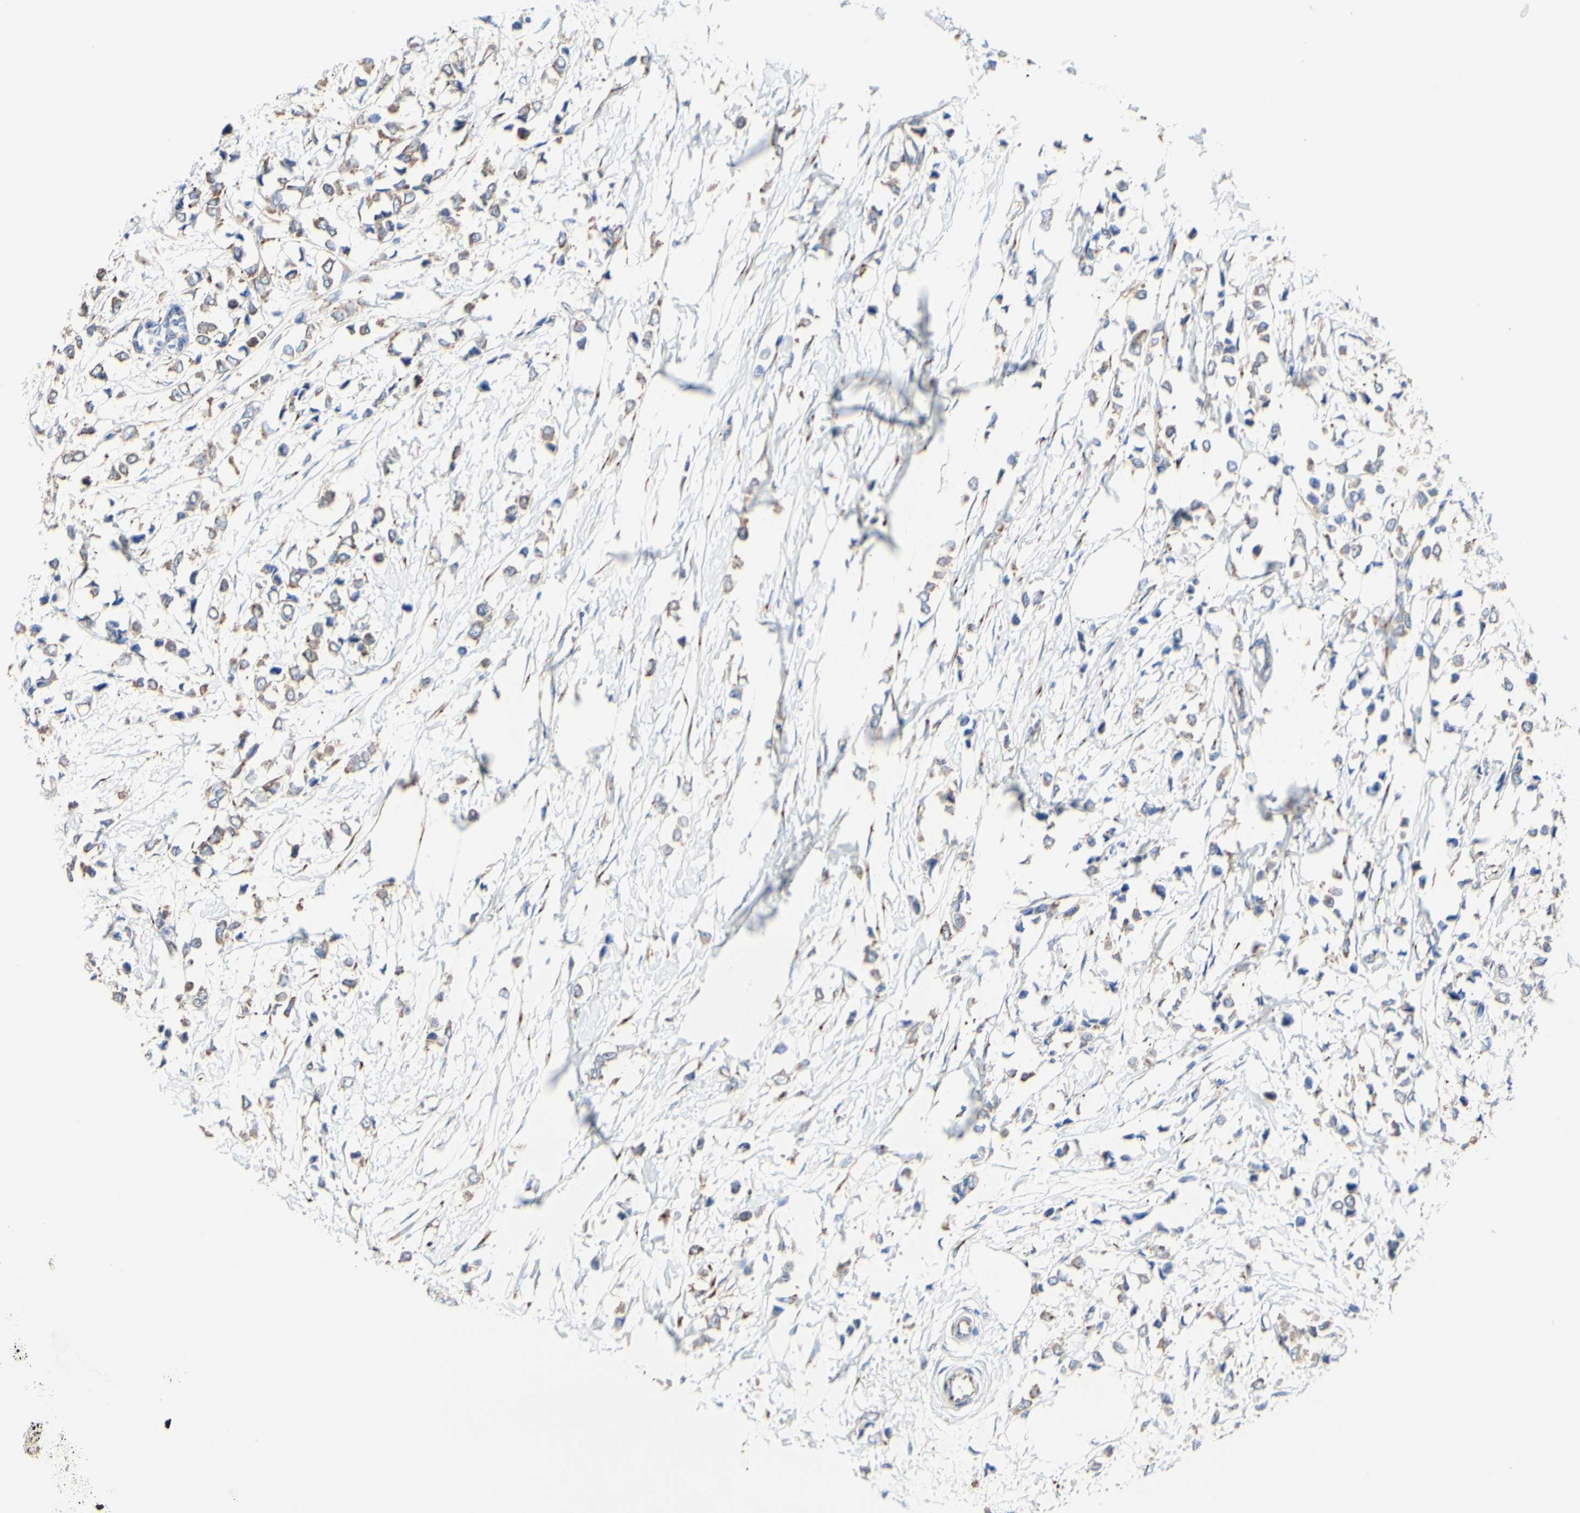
{"staining": {"intensity": "moderate", "quantity": ">75%", "location": "cytoplasmic/membranous"}, "tissue": "breast cancer", "cell_type": "Tumor cells", "image_type": "cancer", "snomed": [{"axis": "morphology", "description": "Lobular carcinoma"}, {"axis": "topography", "description": "Breast"}], "caption": "Immunohistochemical staining of breast cancer (lobular carcinoma) displays medium levels of moderate cytoplasmic/membranous protein positivity in about >75% of tumor cells. Nuclei are stained in blue.", "gene": "LRIG3", "patient": {"sex": "female", "age": 51}}